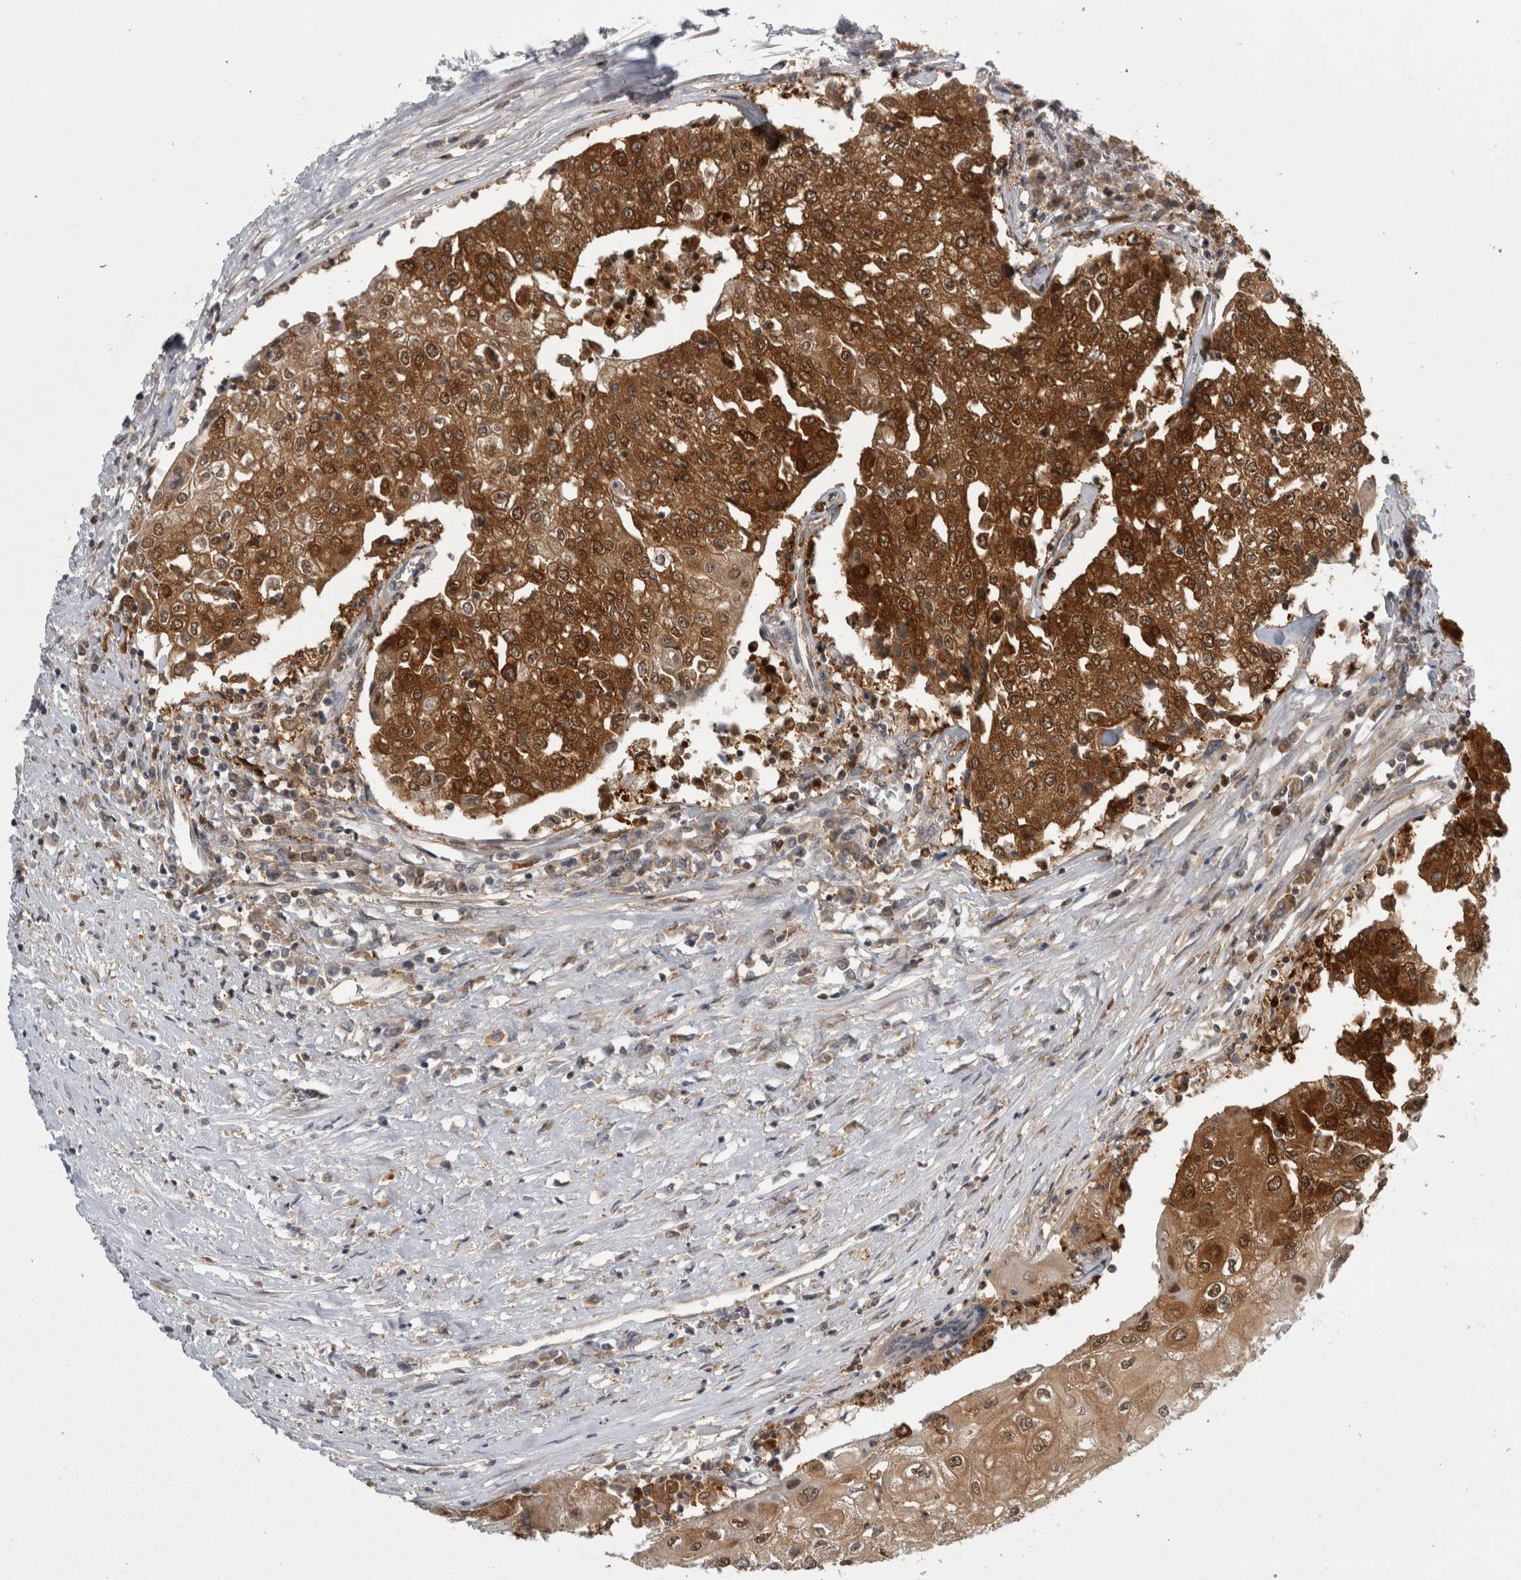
{"staining": {"intensity": "strong", "quantity": ">75%", "location": "cytoplasmic/membranous,nuclear"}, "tissue": "urothelial cancer", "cell_type": "Tumor cells", "image_type": "cancer", "snomed": [{"axis": "morphology", "description": "Urothelial carcinoma, High grade"}, {"axis": "topography", "description": "Urinary bladder"}], "caption": "An immunohistochemistry photomicrograph of tumor tissue is shown. Protein staining in brown labels strong cytoplasmic/membranous and nuclear positivity in urothelial carcinoma (high-grade) within tumor cells.", "gene": "CACYBP", "patient": {"sex": "female", "age": 85}}